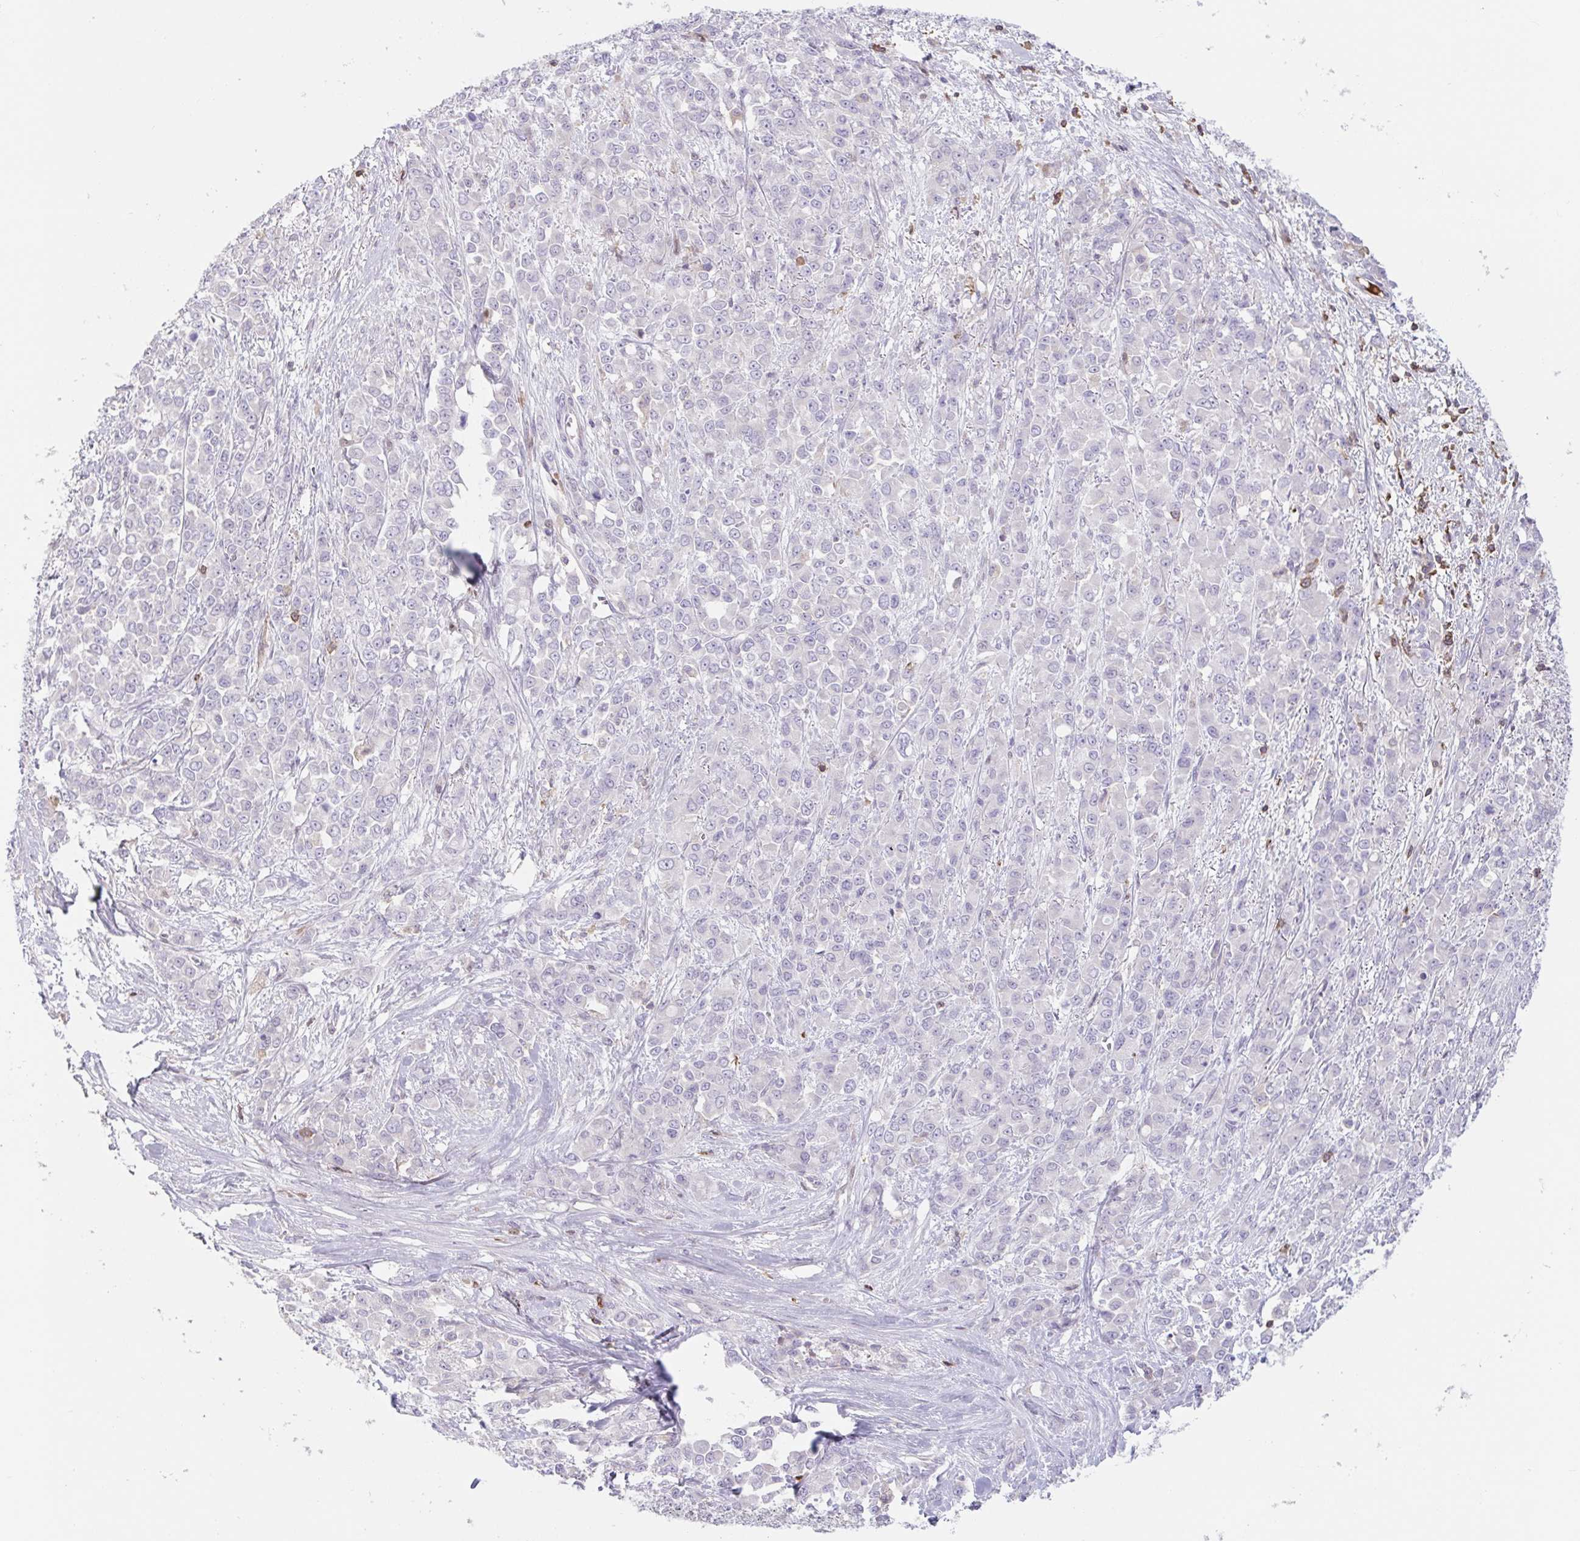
{"staining": {"intensity": "negative", "quantity": "none", "location": "none"}, "tissue": "stomach cancer", "cell_type": "Tumor cells", "image_type": "cancer", "snomed": [{"axis": "morphology", "description": "Adenocarcinoma, NOS"}, {"axis": "topography", "description": "Stomach"}], "caption": "The immunohistochemistry micrograph has no significant staining in tumor cells of stomach cancer (adenocarcinoma) tissue.", "gene": "TPRG1", "patient": {"sex": "female", "age": 76}}